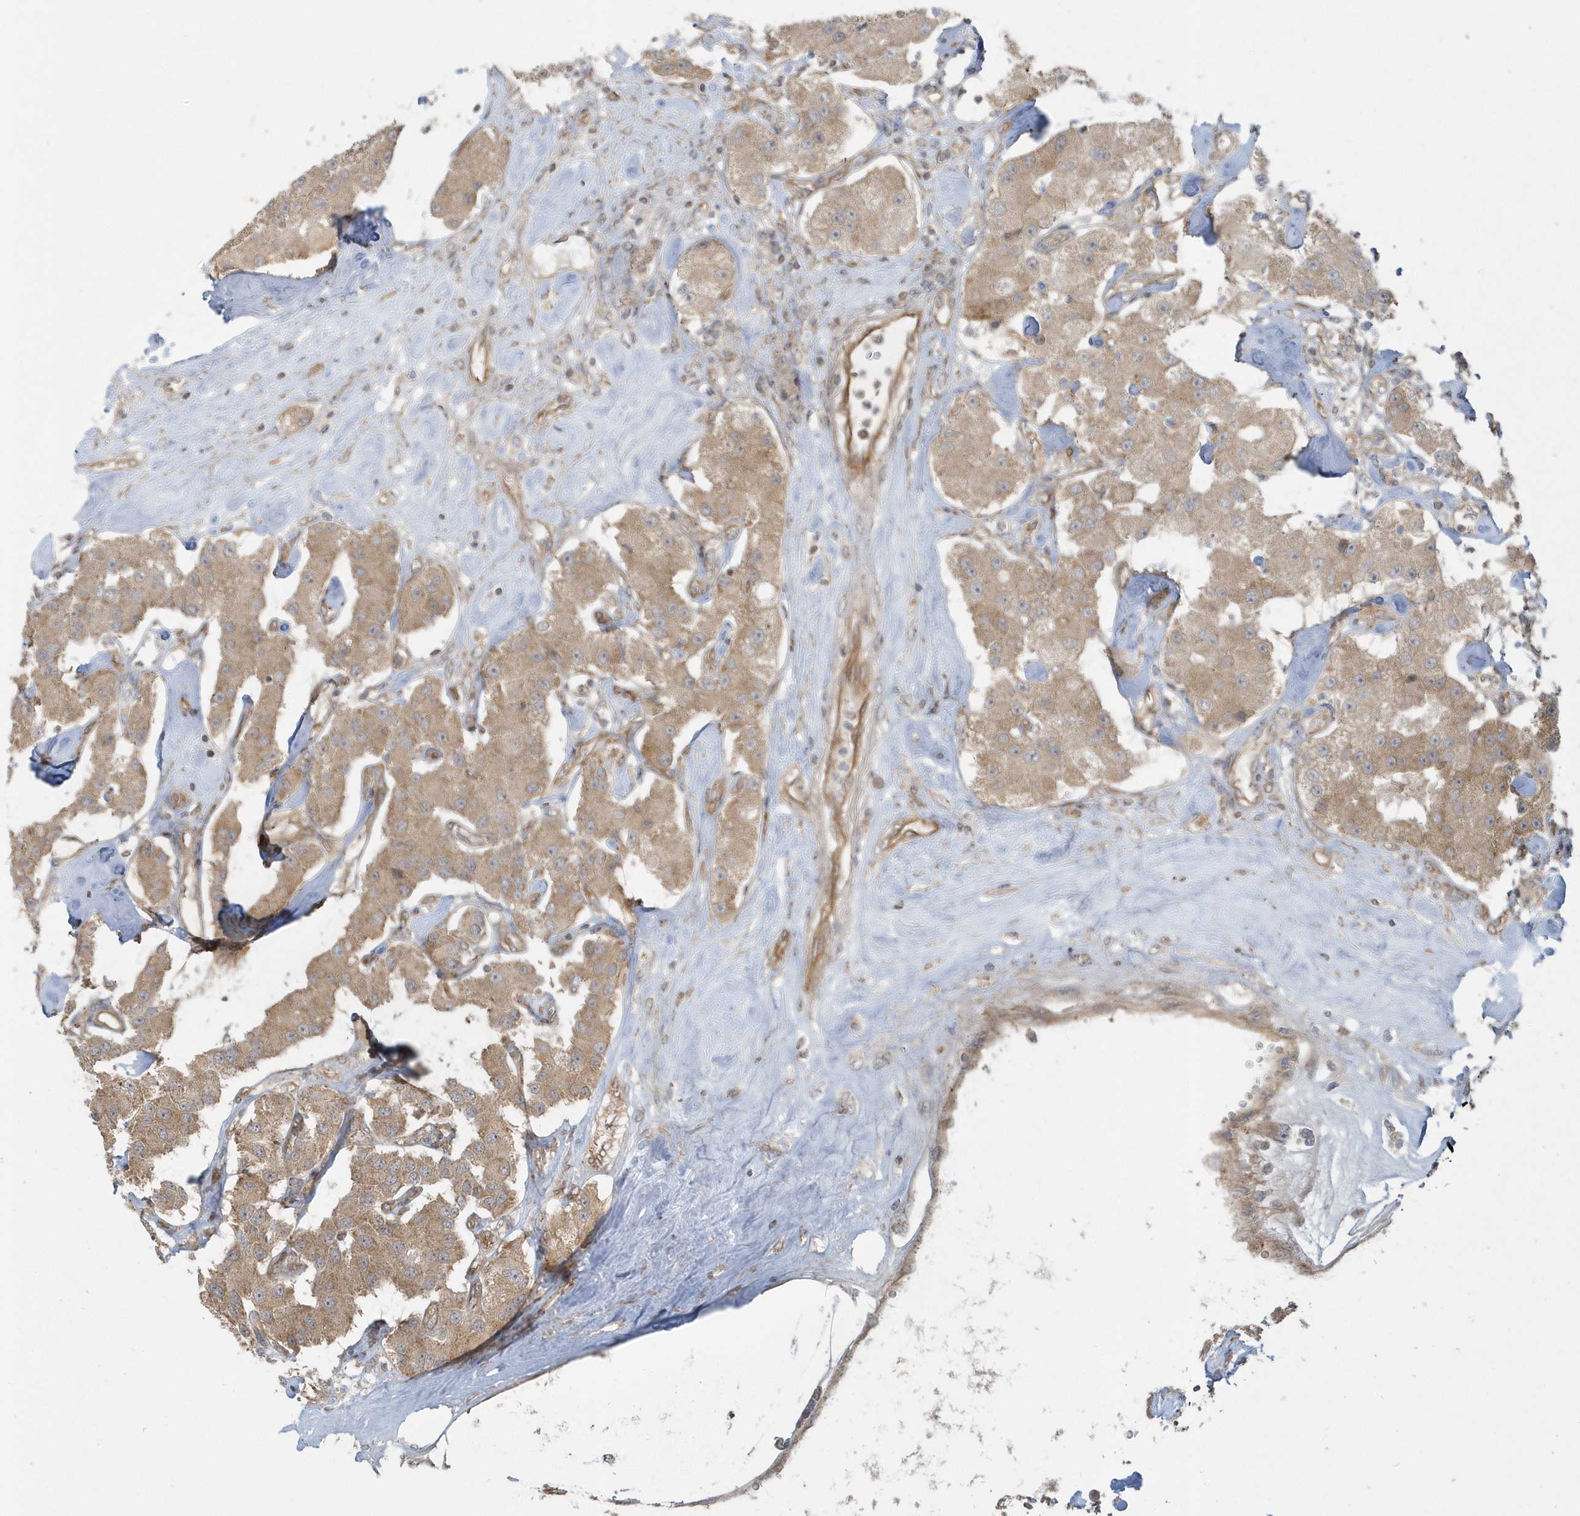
{"staining": {"intensity": "moderate", "quantity": ">75%", "location": "cytoplasmic/membranous"}, "tissue": "carcinoid", "cell_type": "Tumor cells", "image_type": "cancer", "snomed": [{"axis": "morphology", "description": "Carcinoid, malignant, NOS"}, {"axis": "topography", "description": "Pancreas"}], "caption": "Human carcinoid stained for a protein (brown) reveals moderate cytoplasmic/membranous positive staining in about >75% of tumor cells.", "gene": "STIM2", "patient": {"sex": "male", "age": 41}}